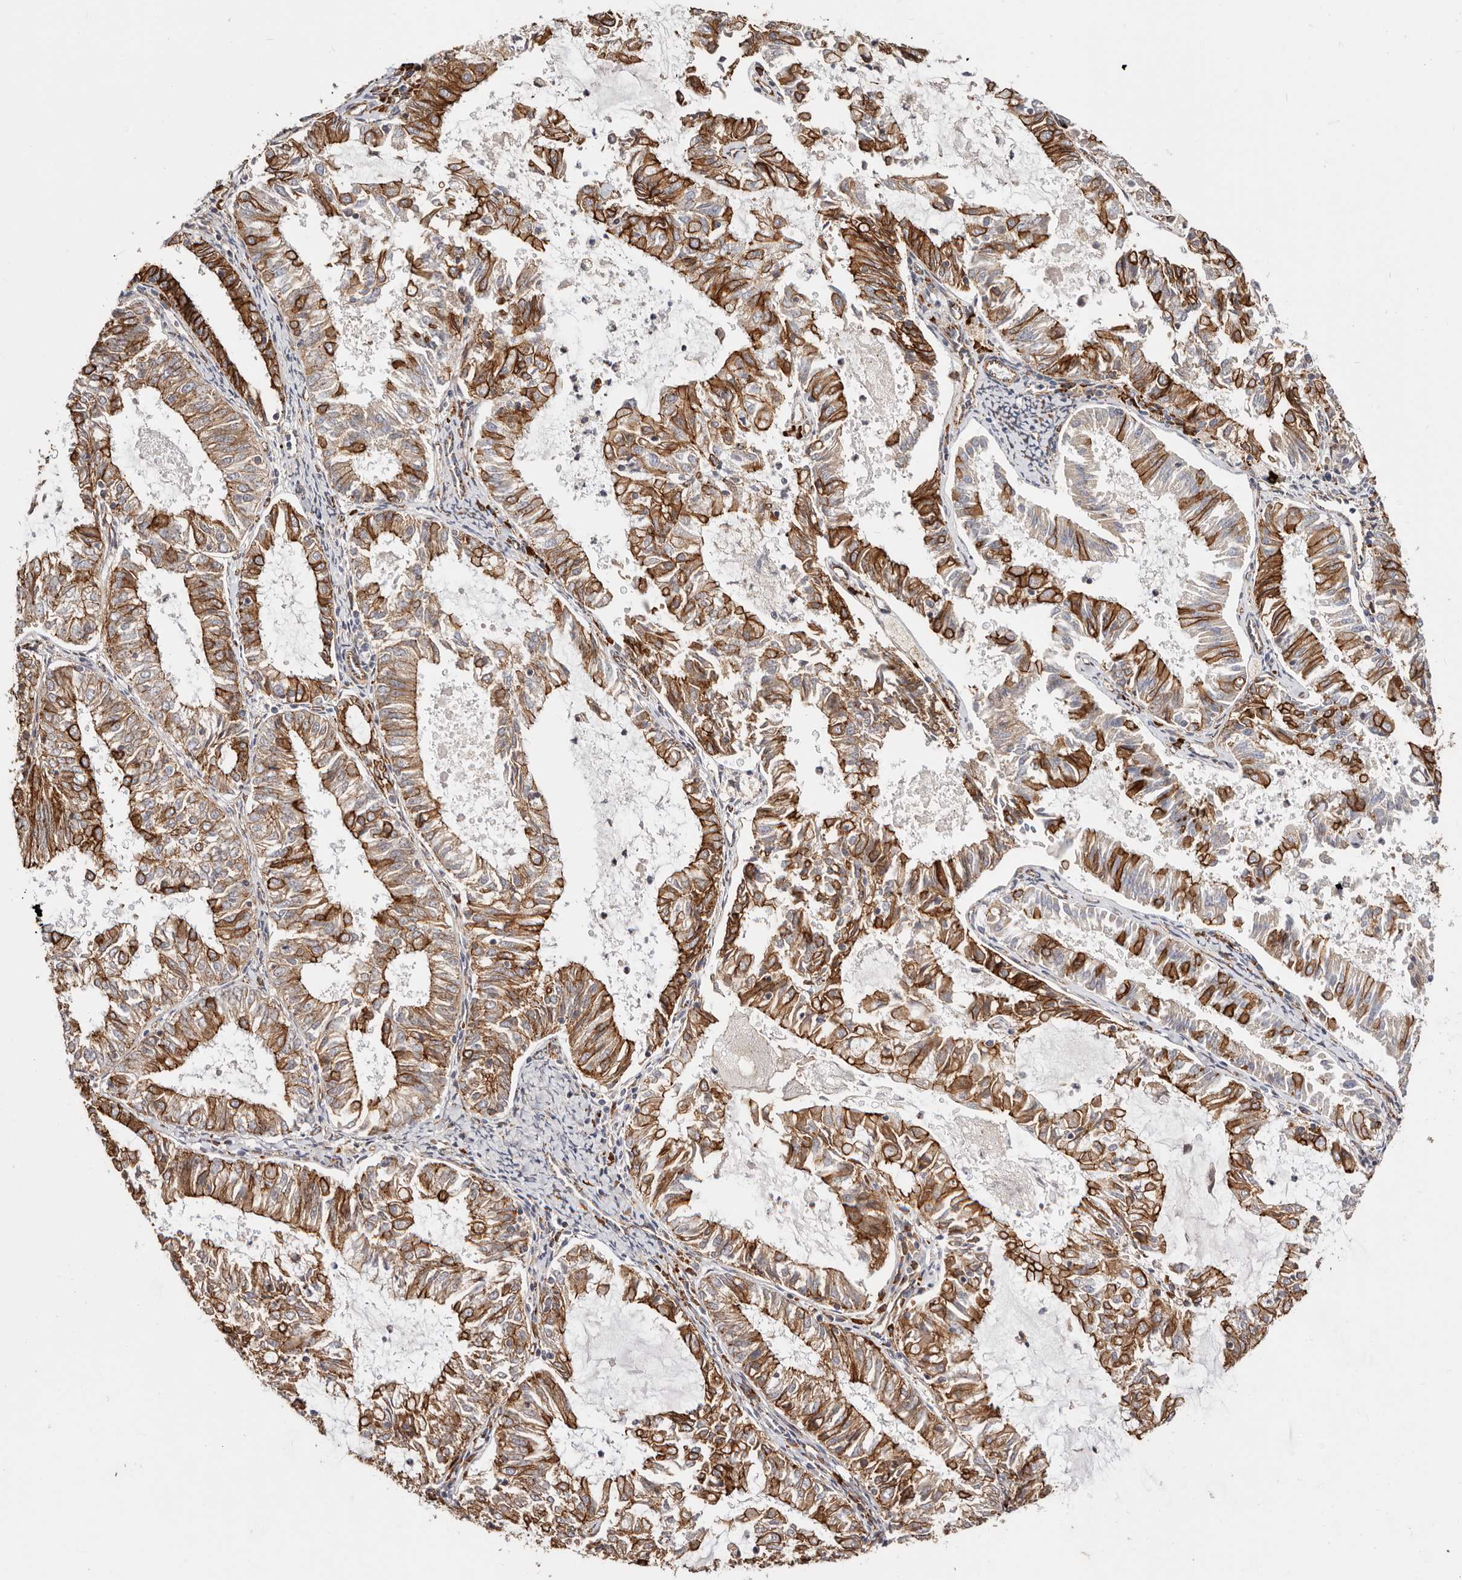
{"staining": {"intensity": "strong", "quantity": ">75%", "location": "cytoplasmic/membranous"}, "tissue": "endometrial cancer", "cell_type": "Tumor cells", "image_type": "cancer", "snomed": [{"axis": "morphology", "description": "Adenocarcinoma, NOS"}, {"axis": "topography", "description": "Endometrium"}], "caption": "Endometrial cancer was stained to show a protein in brown. There is high levels of strong cytoplasmic/membranous positivity in approximately >75% of tumor cells. (DAB IHC with brightfield microscopy, high magnification).", "gene": "CTNNB1", "patient": {"sex": "female", "age": 57}}